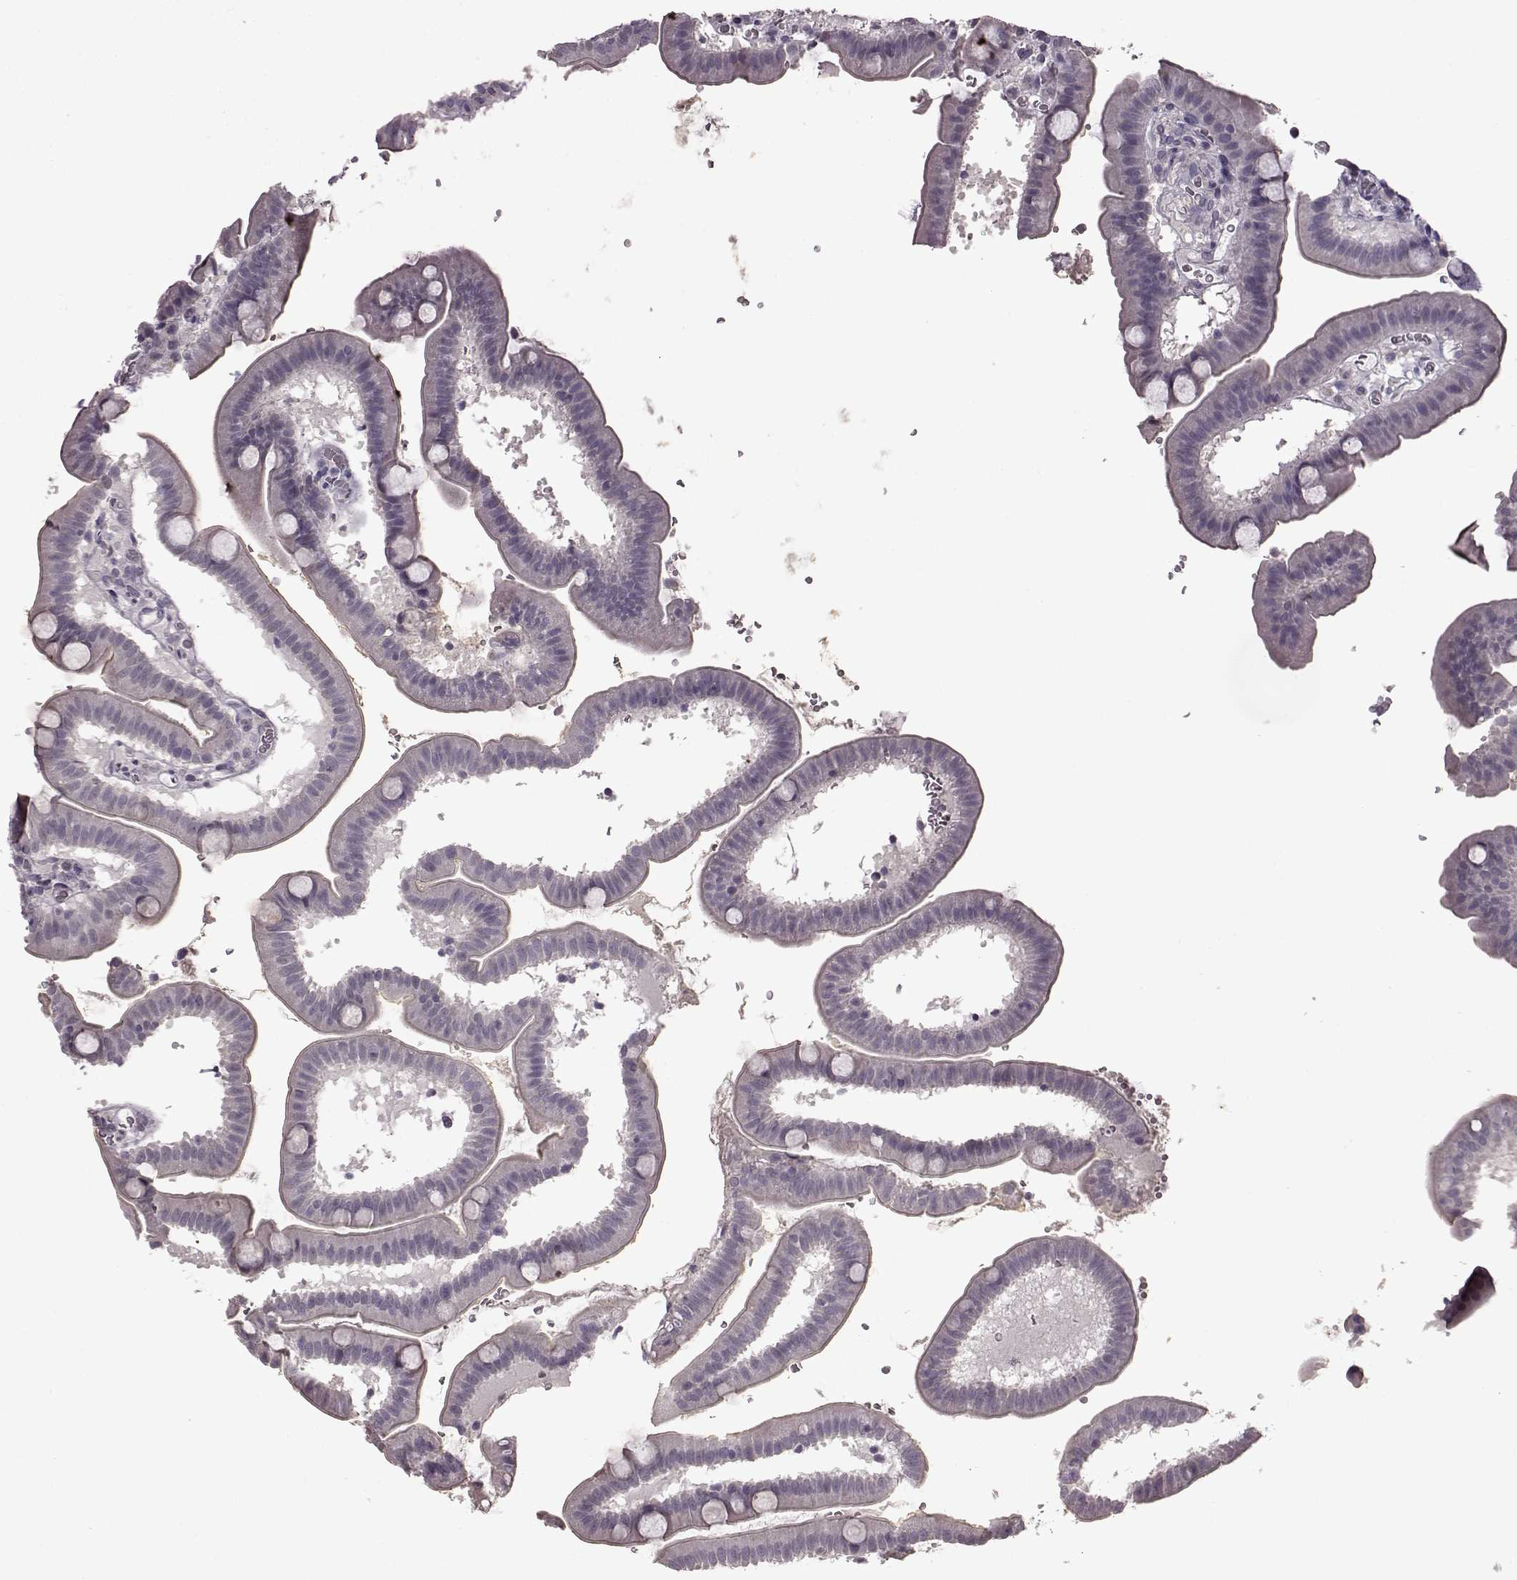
{"staining": {"intensity": "negative", "quantity": "none", "location": "none"}, "tissue": "duodenum", "cell_type": "Glandular cells", "image_type": "normal", "snomed": [{"axis": "morphology", "description": "Normal tissue, NOS"}, {"axis": "topography", "description": "Duodenum"}], "caption": "Immunohistochemistry (IHC) micrograph of benign duodenum: duodenum stained with DAB (3,3'-diaminobenzidine) reveals no significant protein positivity in glandular cells.", "gene": "LHB", "patient": {"sex": "male", "age": 59}}